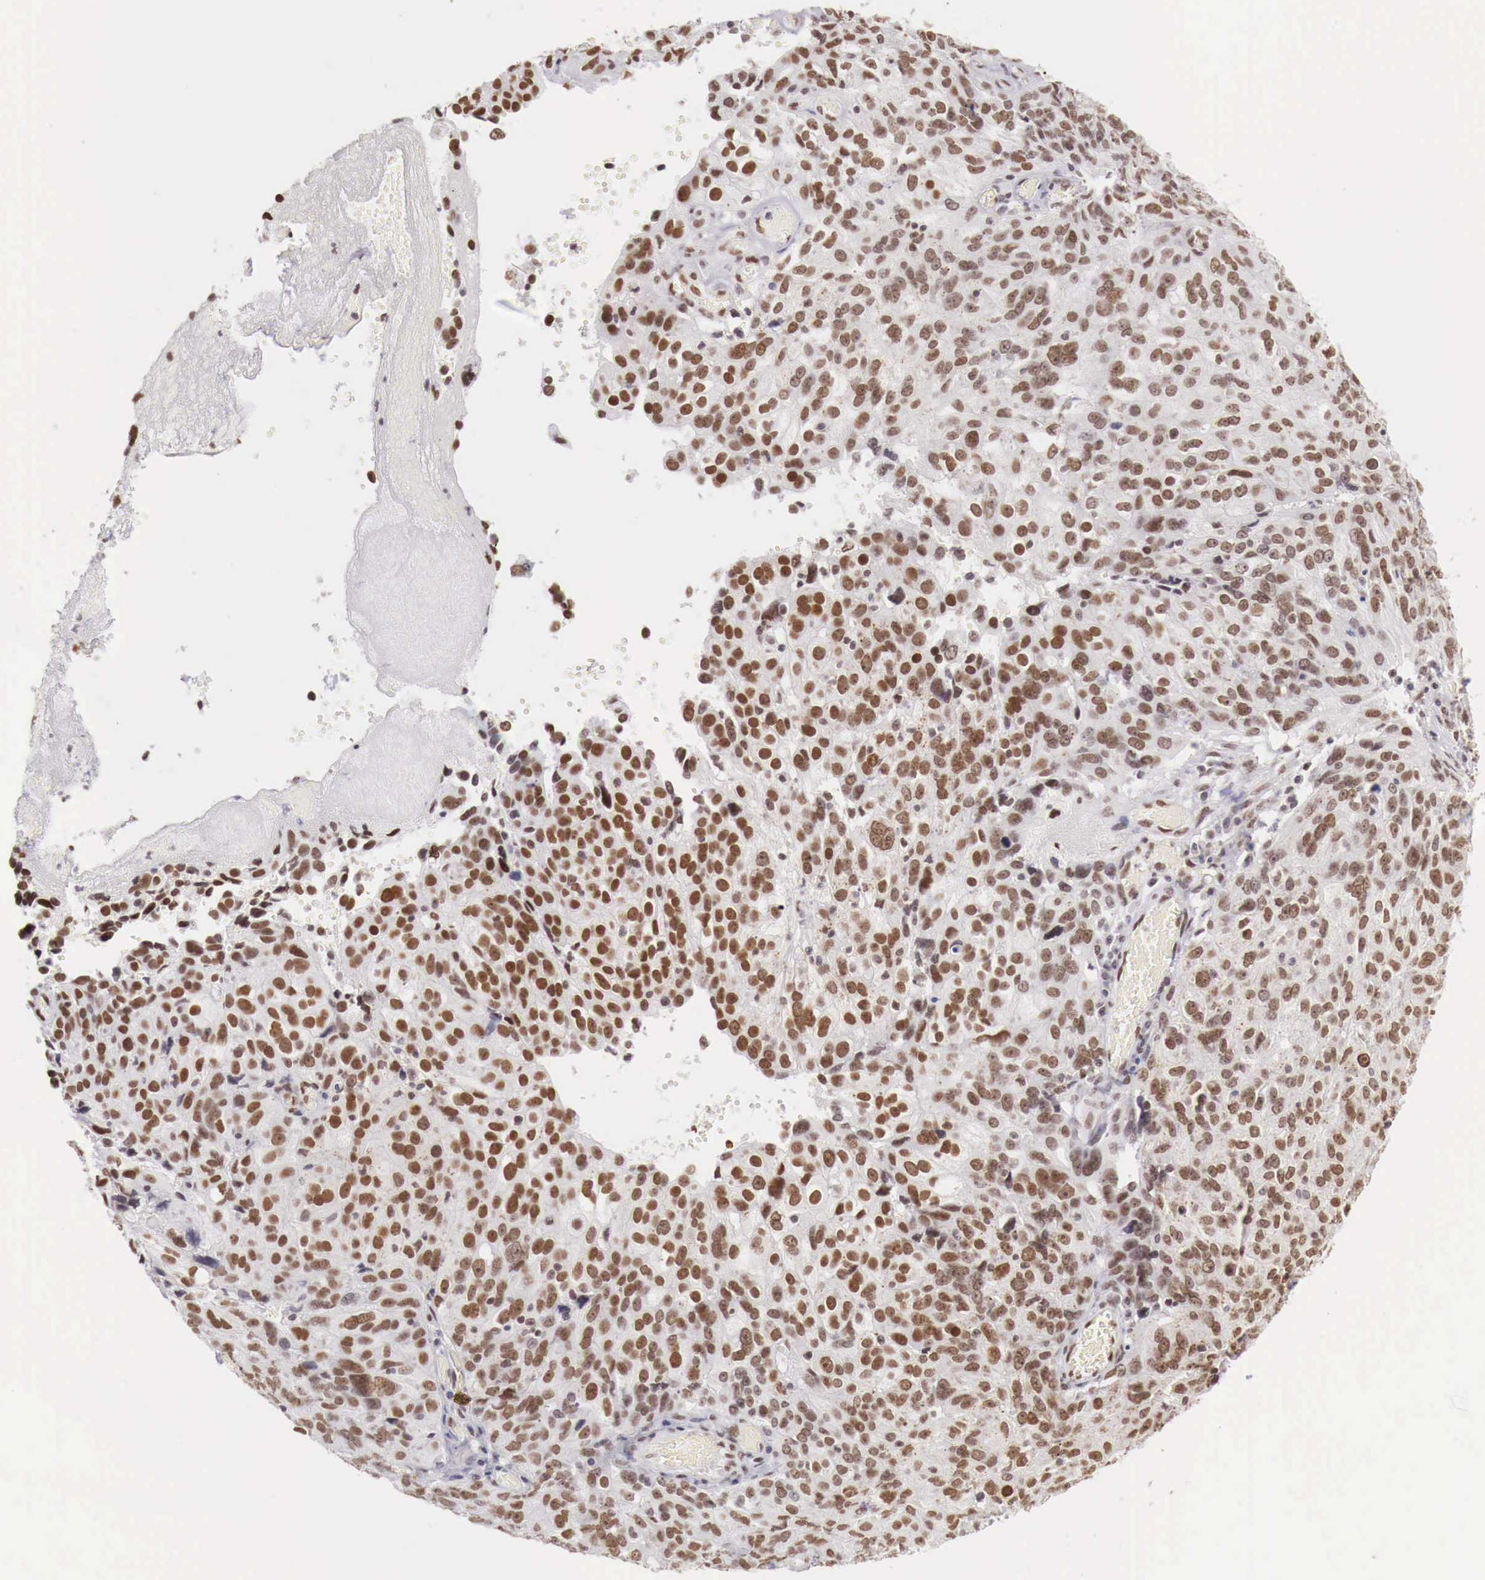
{"staining": {"intensity": "moderate", "quantity": ">75%", "location": "nuclear"}, "tissue": "ovarian cancer", "cell_type": "Tumor cells", "image_type": "cancer", "snomed": [{"axis": "morphology", "description": "Carcinoma, endometroid"}, {"axis": "topography", "description": "Ovary"}], "caption": "Human endometroid carcinoma (ovarian) stained with a protein marker reveals moderate staining in tumor cells.", "gene": "PHF14", "patient": {"sex": "female", "age": 75}}